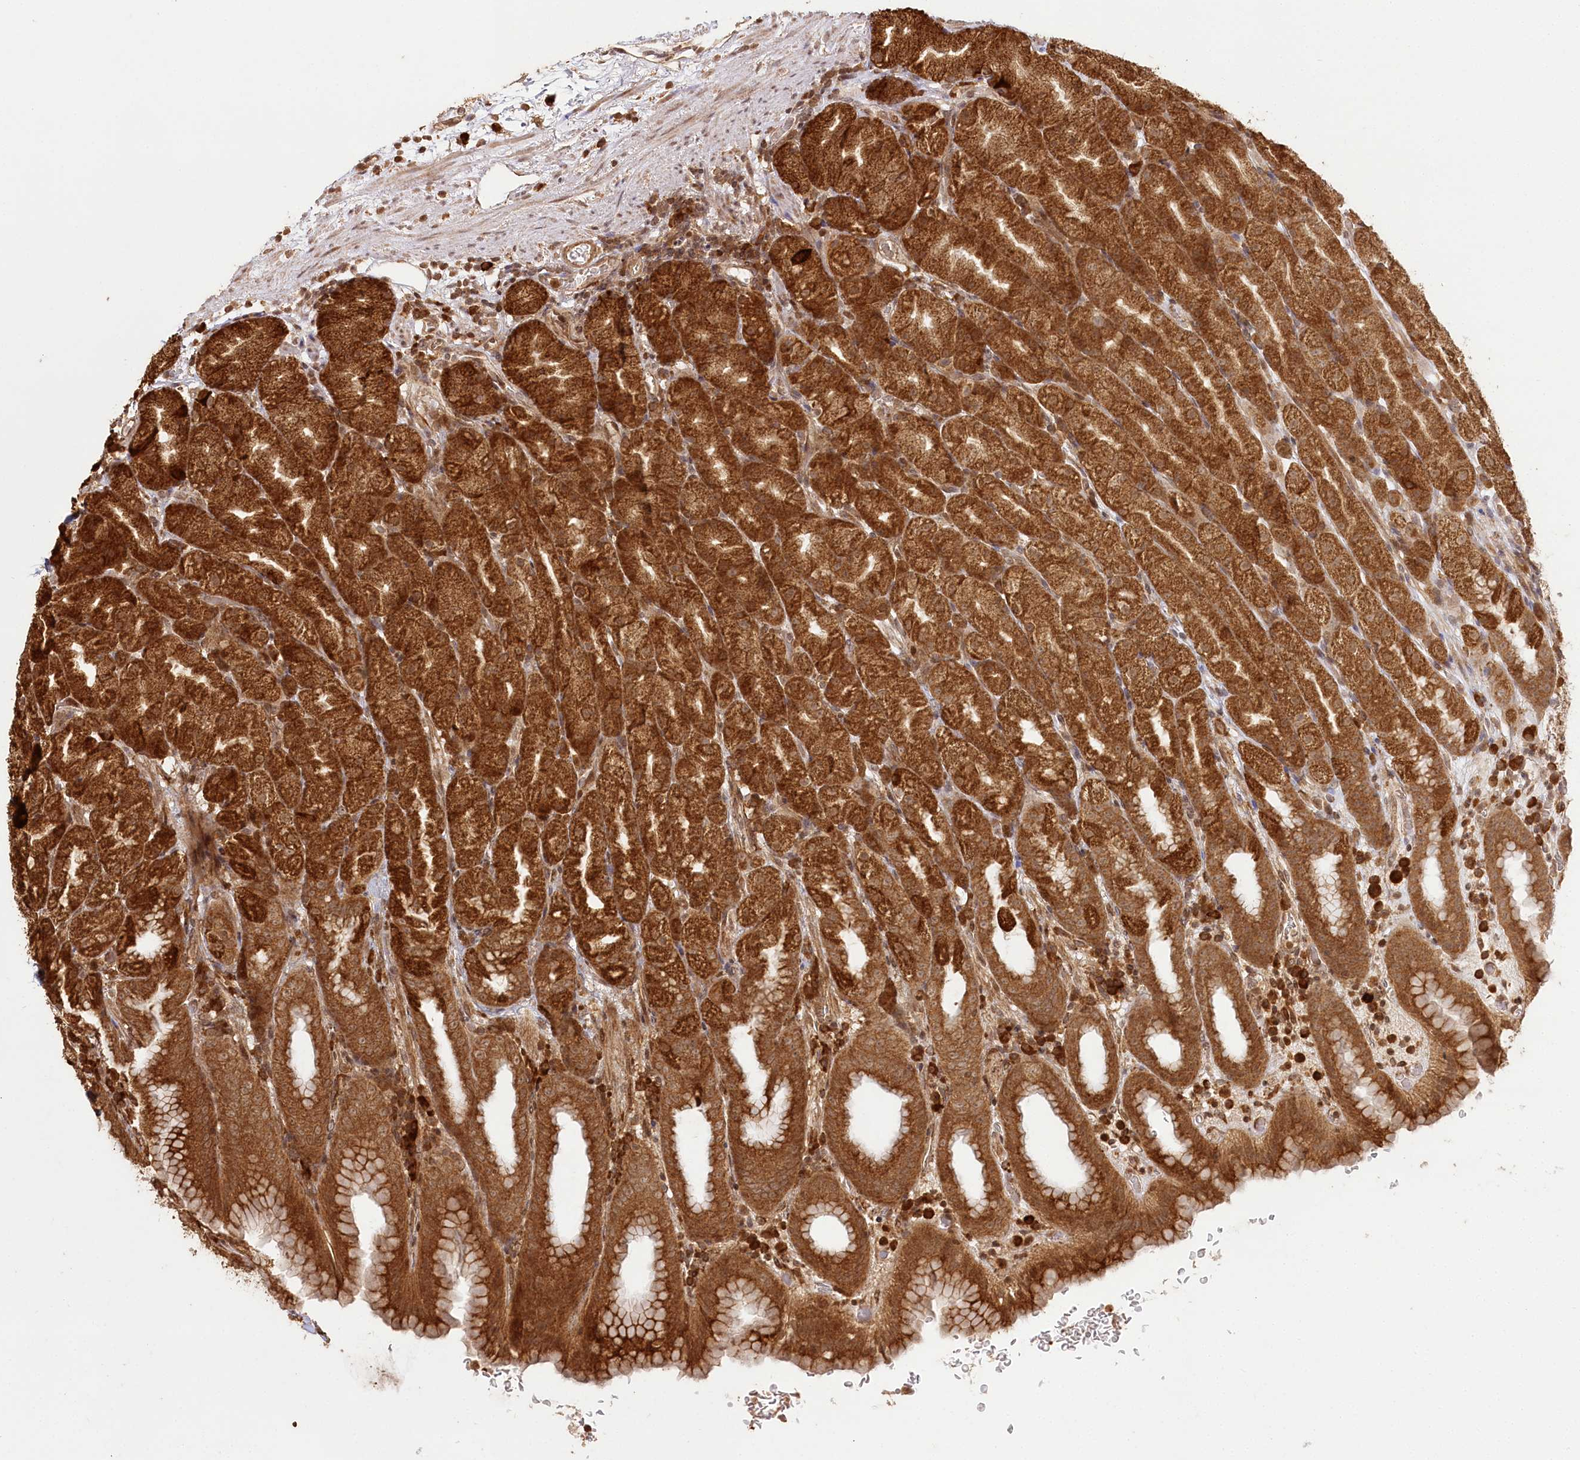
{"staining": {"intensity": "strong", "quantity": ">75%", "location": "cytoplasmic/membranous,nuclear"}, "tissue": "stomach", "cell_type": "Glandular cells", "image_type": "normal", "snomed": [{"axis": "morphology", "description": "Normal tissue, NOS"}, {"axis": "topography", "description": "Stomach, upper"}], "caption": "Protein staining of normal stomach shows strong cytoplasmic/membranous,nuclear staining in approximately >75% of glandular cells. Using DAB (brown) and hematoxylin (blue) stains, captured at high magnification using brightfield microscopy.", "gene": "ULK2", "patient": {"sex": "male", "age": 68}}